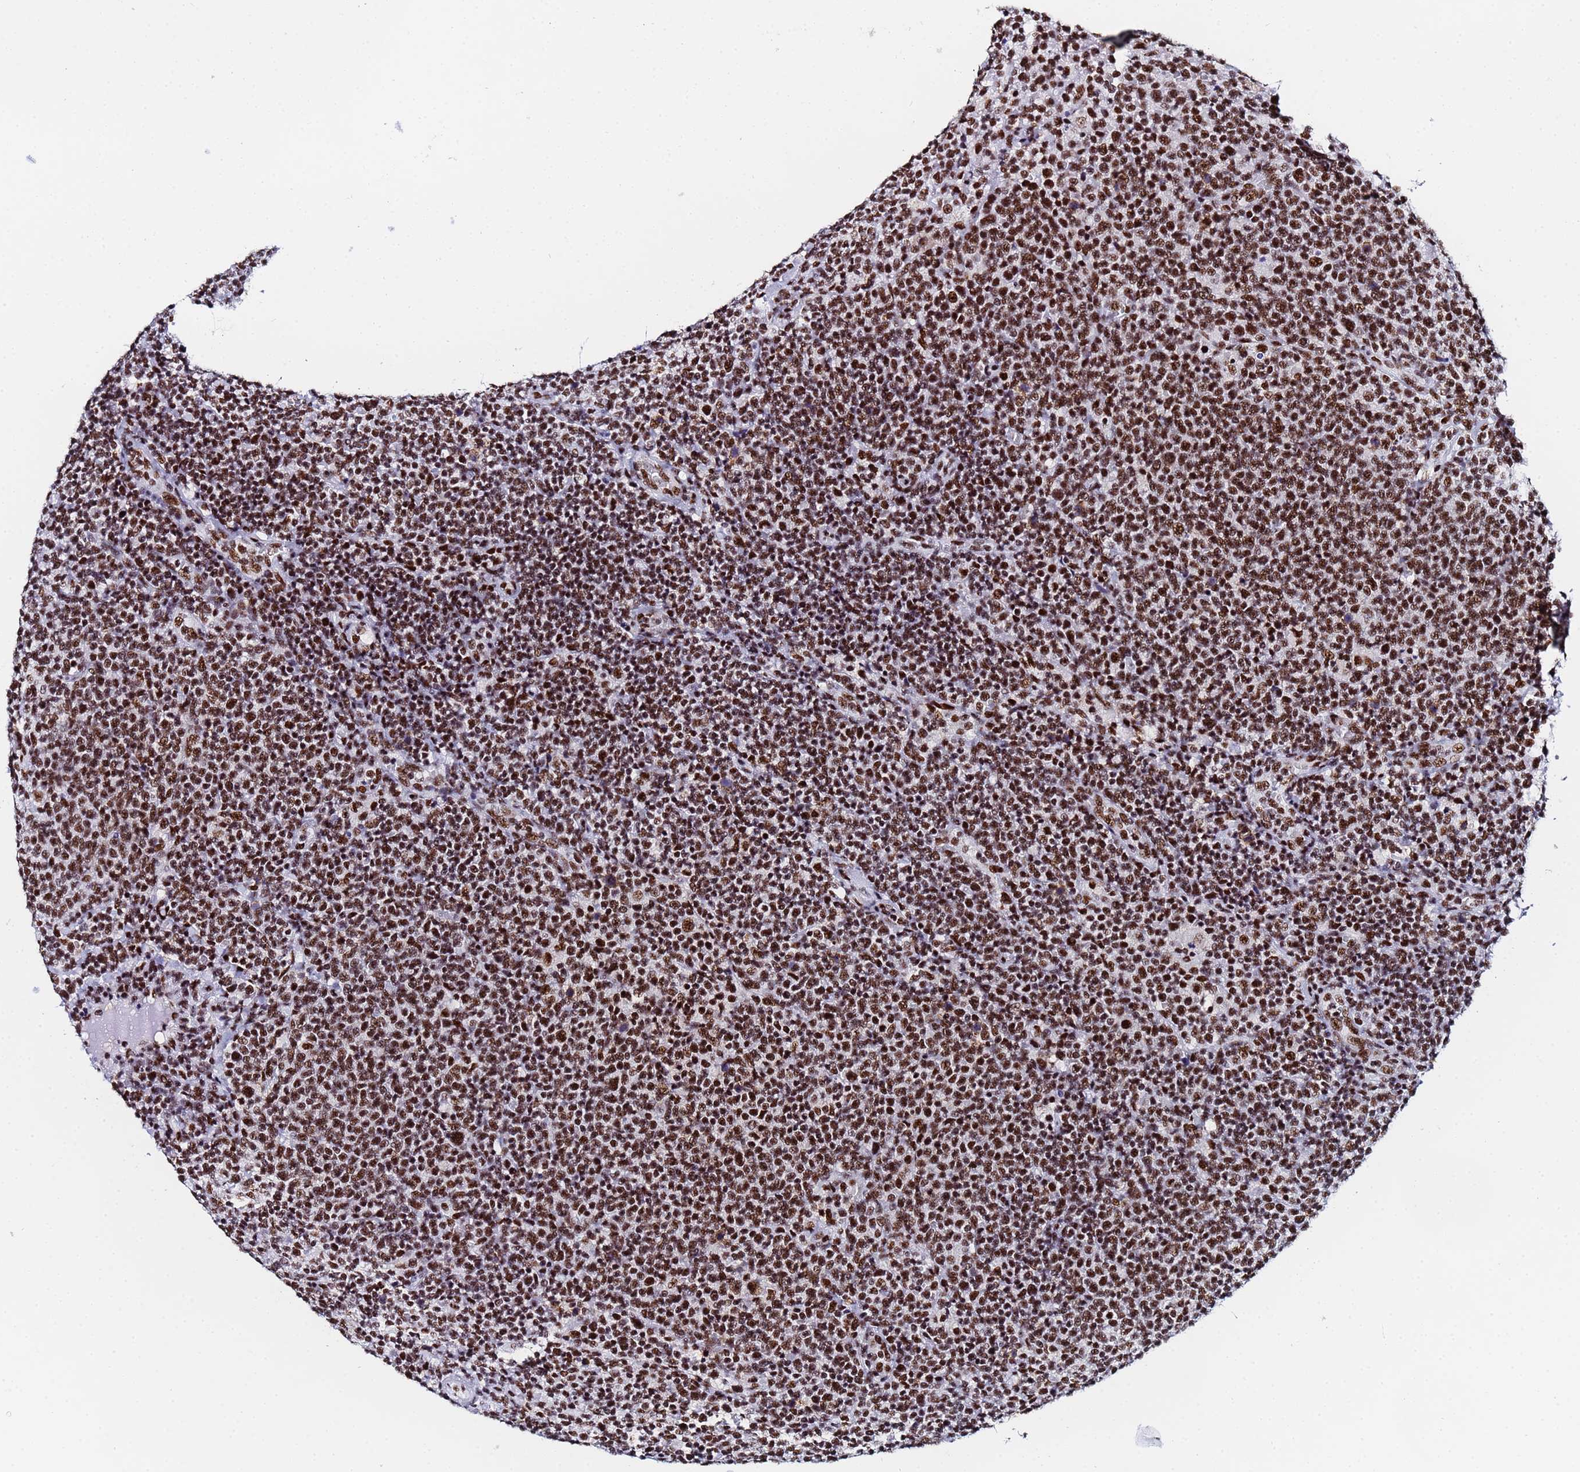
{"staining": {"intensity": "strong", "quantity": ">75%", "location": "nuclear"}, "tissue": "lymphoma", "cell_type": "Tumor cells", "image_type": "cancer", "snomed": [{"axis": "morphology", "description": "Malignant lymphoma, non-Hodgkin's type, High grade"}, {"axis": "topography", "description": "Lymph node"}], "caption": "Tumor cells reveal high levels of strong nuclear staining in about >75% of cells in lymphoma.", "gene": "SNRPA1", "patient": {"sex": "male", "age": 61}}